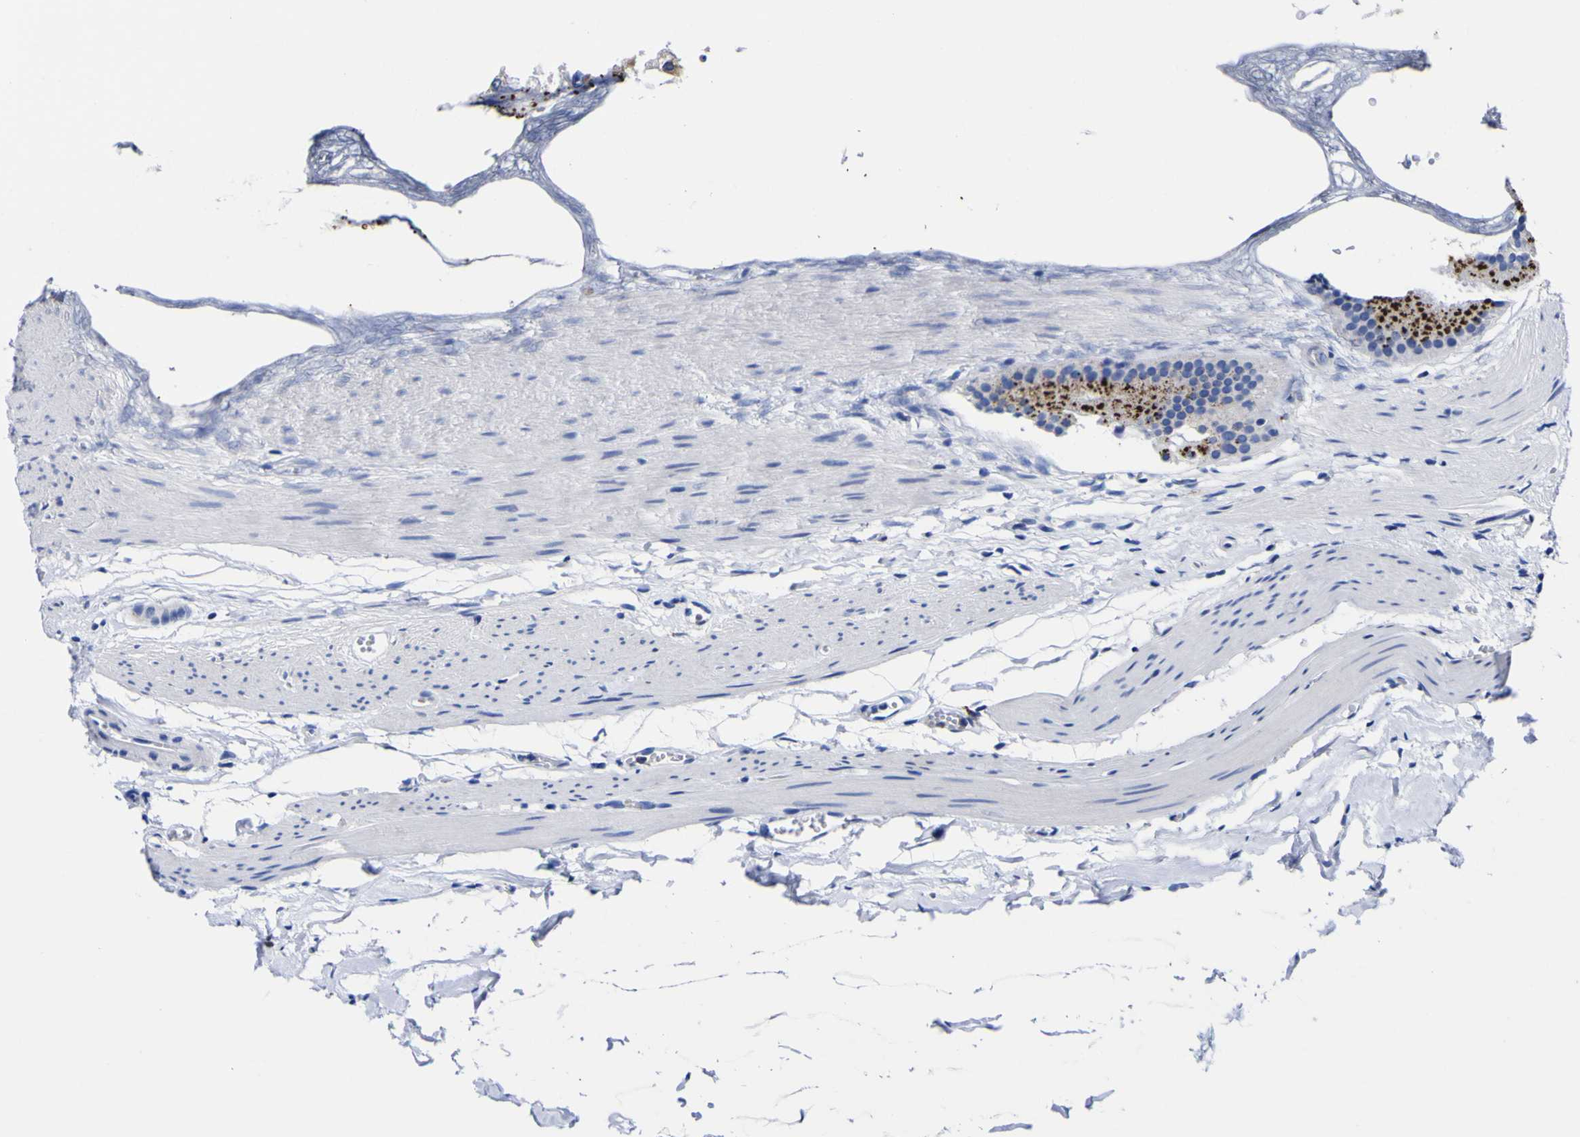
{"staining": {"intensity": "strong", "quantity": "25%-75%", "location": "cytoplasmic/membranous"}, "tissue": "gallbladder", "cell_type": "Glandular cells", "image_type": "normal", "snomed": [{"axis": "morphology", "description": "Normal tissue, NOS"}, {"axis": "topography", "description": "Gallbladder"}], "caption": "Approximately 25%-75% of glandular cells in unremarkable gallbladder display strong cytoplasmic/membranous protein staining as visualized by brown immunohistochemical staining.", "gene": "HLA", "patient": {"sex": "female", "age": 64}}